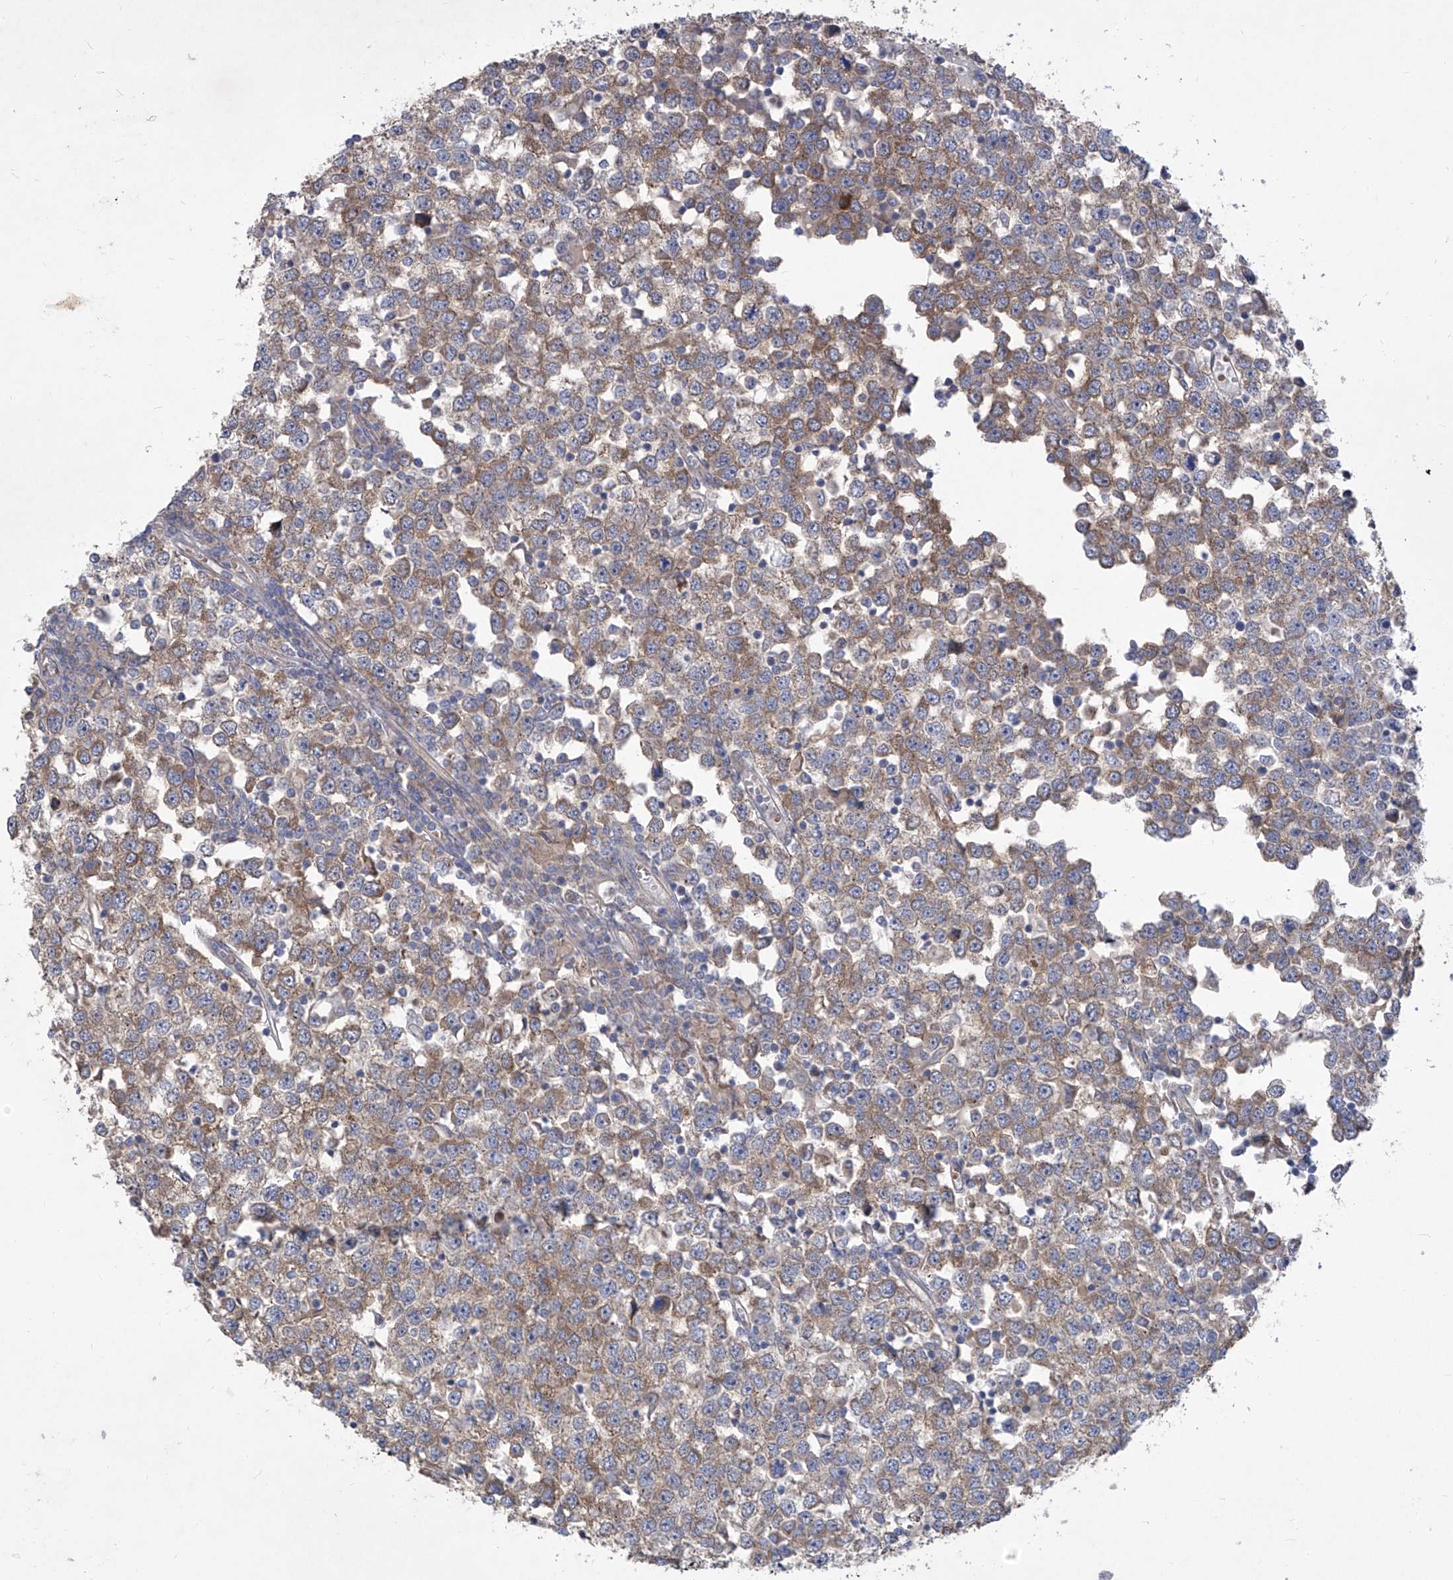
{"staining": {"intensity": "moderate", "quantity": ">75%", "location": "cytoplasmic/membranous"}, "tissue": "testis cancer", "cell_type": "Tumor cells", "image_type": "cancer", "snomed": [{"axis": "morphology", "description": "Seminoma, NOS"}, {"axis": "topography", "description": "Testis"}], "caption": "Brown immunohistochemical staining in testis cancer reveals moderate cytoplasmic/membranous positivity in approximately >75% of tumor cells. (DAB IHC, brown staining for protein, blue staining for nuclei).", "gene": "COQ3", "patient": {"sex": "male", "age": 65}}